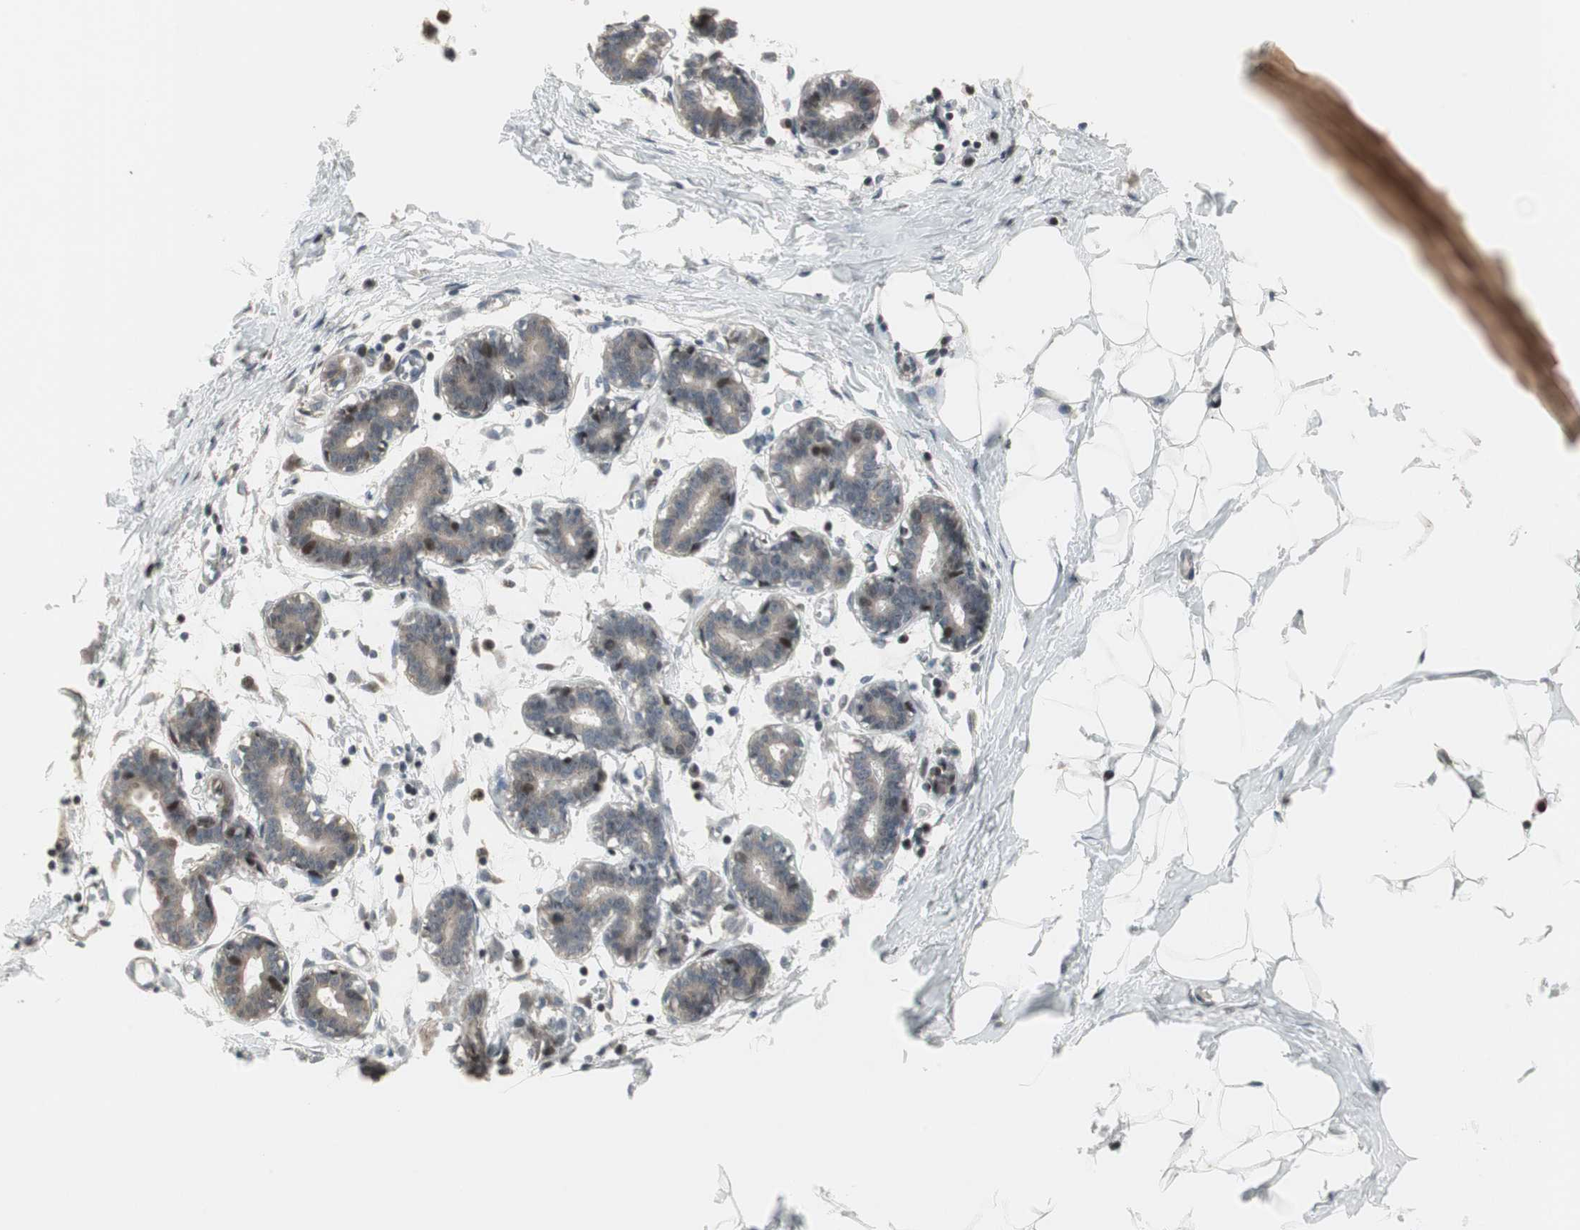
{"staining": {"intensity": "negative", "quantity": "none", "location": "none"}, "tissue": "breast", "cell_type": "Adipocytes", "image_type": "normal", "snomed": [{"axis": "morphology", "description": "Normal tissue, NOS"}, {"axis": "topography", "description": "Breast"}], "caption": "Breast stained for a protein using immunohistochemistry demonstrates no staining adipocytes.", "gene": "SNX4", "patient": {"sex": "female", "age": 27}}